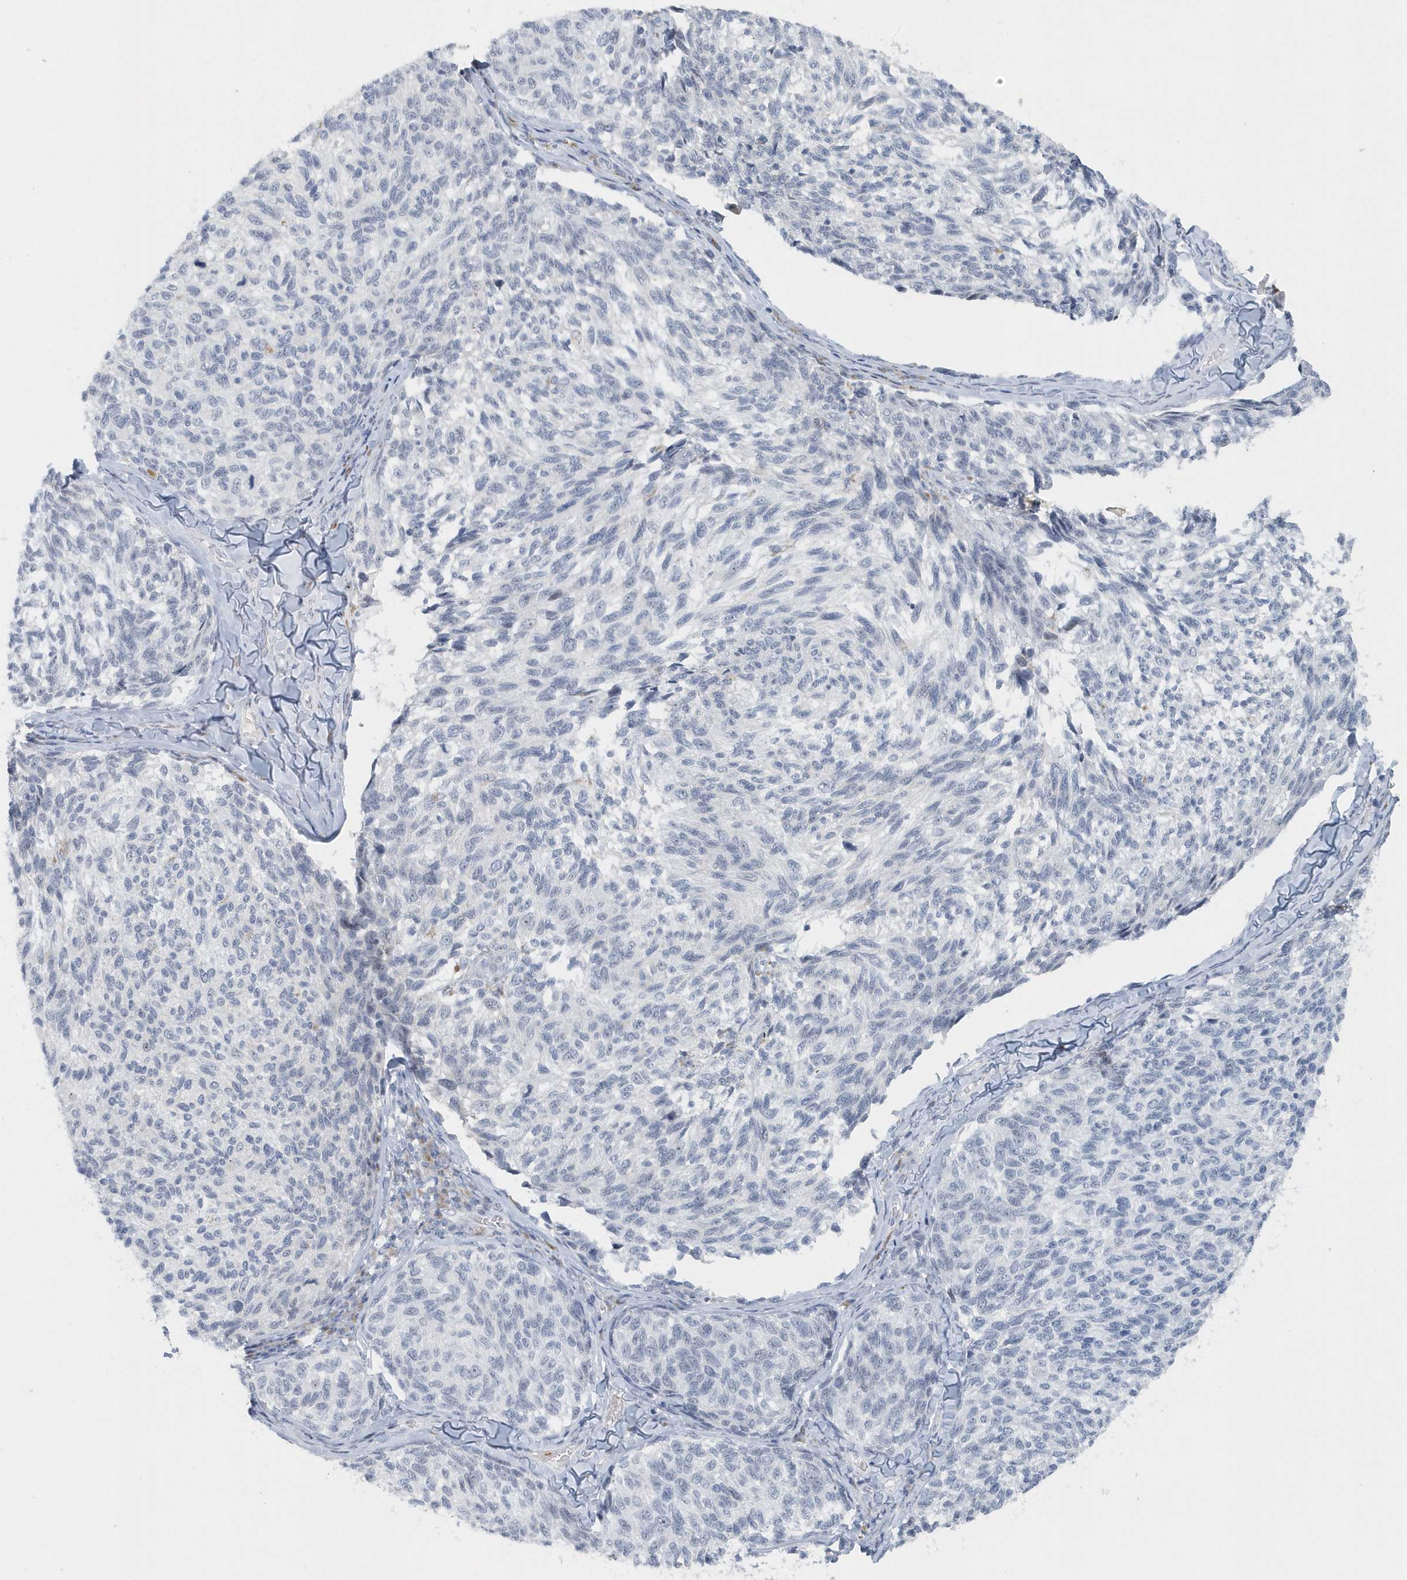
{"staining": {"intensity": "moderate", "quantity": "<25%", "location": "nuclear"}, "tissue": "melanoma", "cell_type": "Tumor cells", "image_type": "cancer", "snomed": [{"axis": "morphology", "description": "Malignant melanoma, NOS"}, {"axis": "topography", "description": "Skin"}], "caption": "A high-resolution micrograph shows immunohistochemistry (IHC) staining of malignant melanoma, which displays moderate nuclear expression in about <25% of tumor cells.", "gene": "RPF2", "patient": {"sex": "female", "age": 73}}